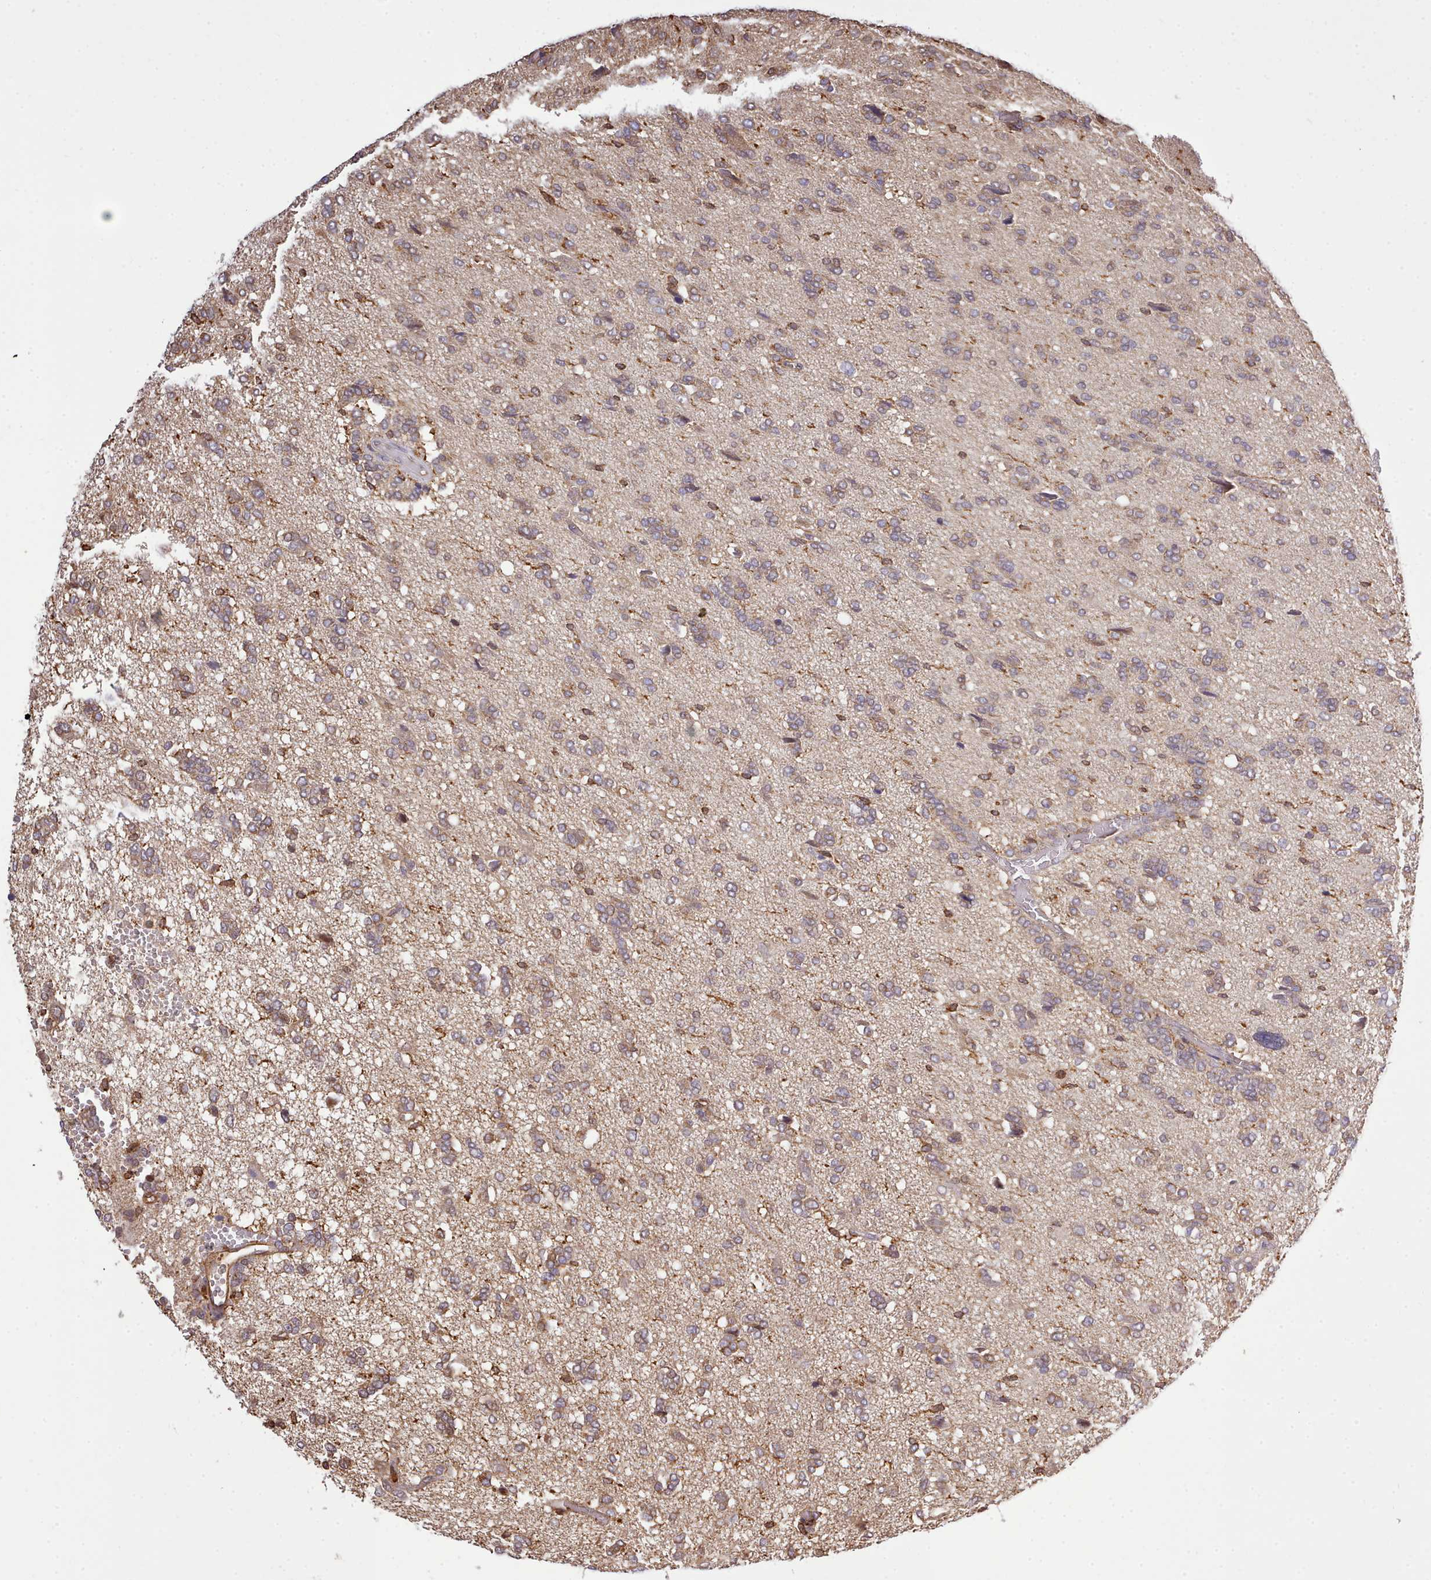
{"staining": {"intensity": "moderate", "quantity": ">75%", "location": "cytoplasmic/membranous"}, "tissue": "glioma", "cell_type": "Tumor cells", "image_type": "cancer", "snomed": [{"axis": "morphology", "description": "Glioma, malignant, High grade"}, {"axis": "topography", "description": "Brain"}], "caption": "Moderate cytoplasmic/membranous expression for a protein is seen in about >75% of tumor cells of glioma using IHC.", "gene": "CAPZA1", "patient": {"sex": "female", "age": 59}}